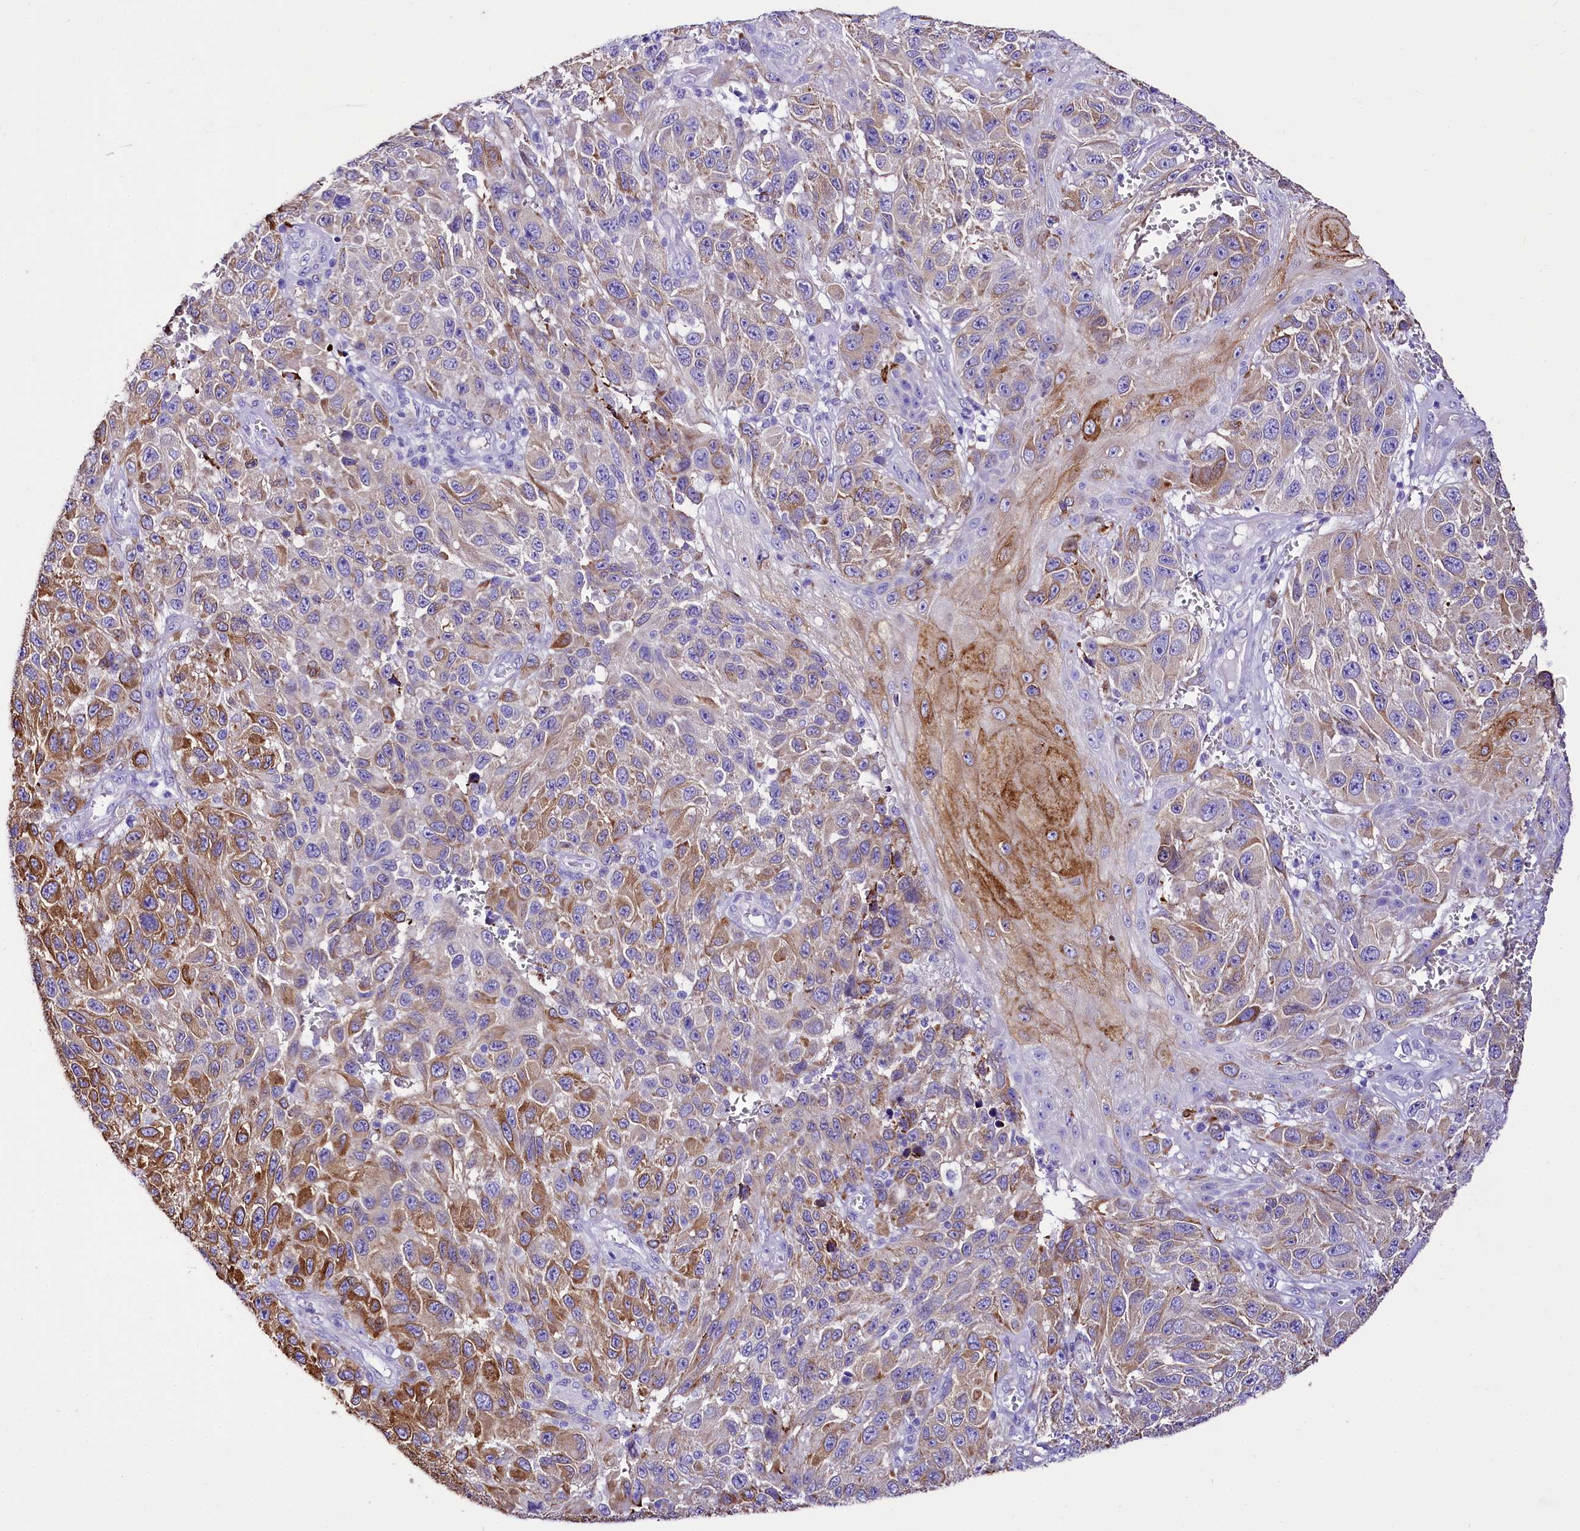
{"staining": {"intensity": "moderate", "quantity": "25%-75%", "location": "cytoplasmic/membranous"}, "tissue": "melanoma", "cell_type": "Tumor cells", "image_type": "cancer", "snomed": [{"axis": "morphology", "description": "Normal tissue, NOS"}, {"axis": "morphology", "description": "Malignant melanoma, NOS"}, {"axis": "topography", "description": "Skin"}], "caption": "Brown immunohistochemical staining in human melanoma shows moderate cytoplasmic/membranous expression in about 25%-75% of tumor cells. (Brightfield microscopy of DAB IHC at high magnification).", "gene": "A2ML1", "patient": {"sex": "female", "age": 96}}